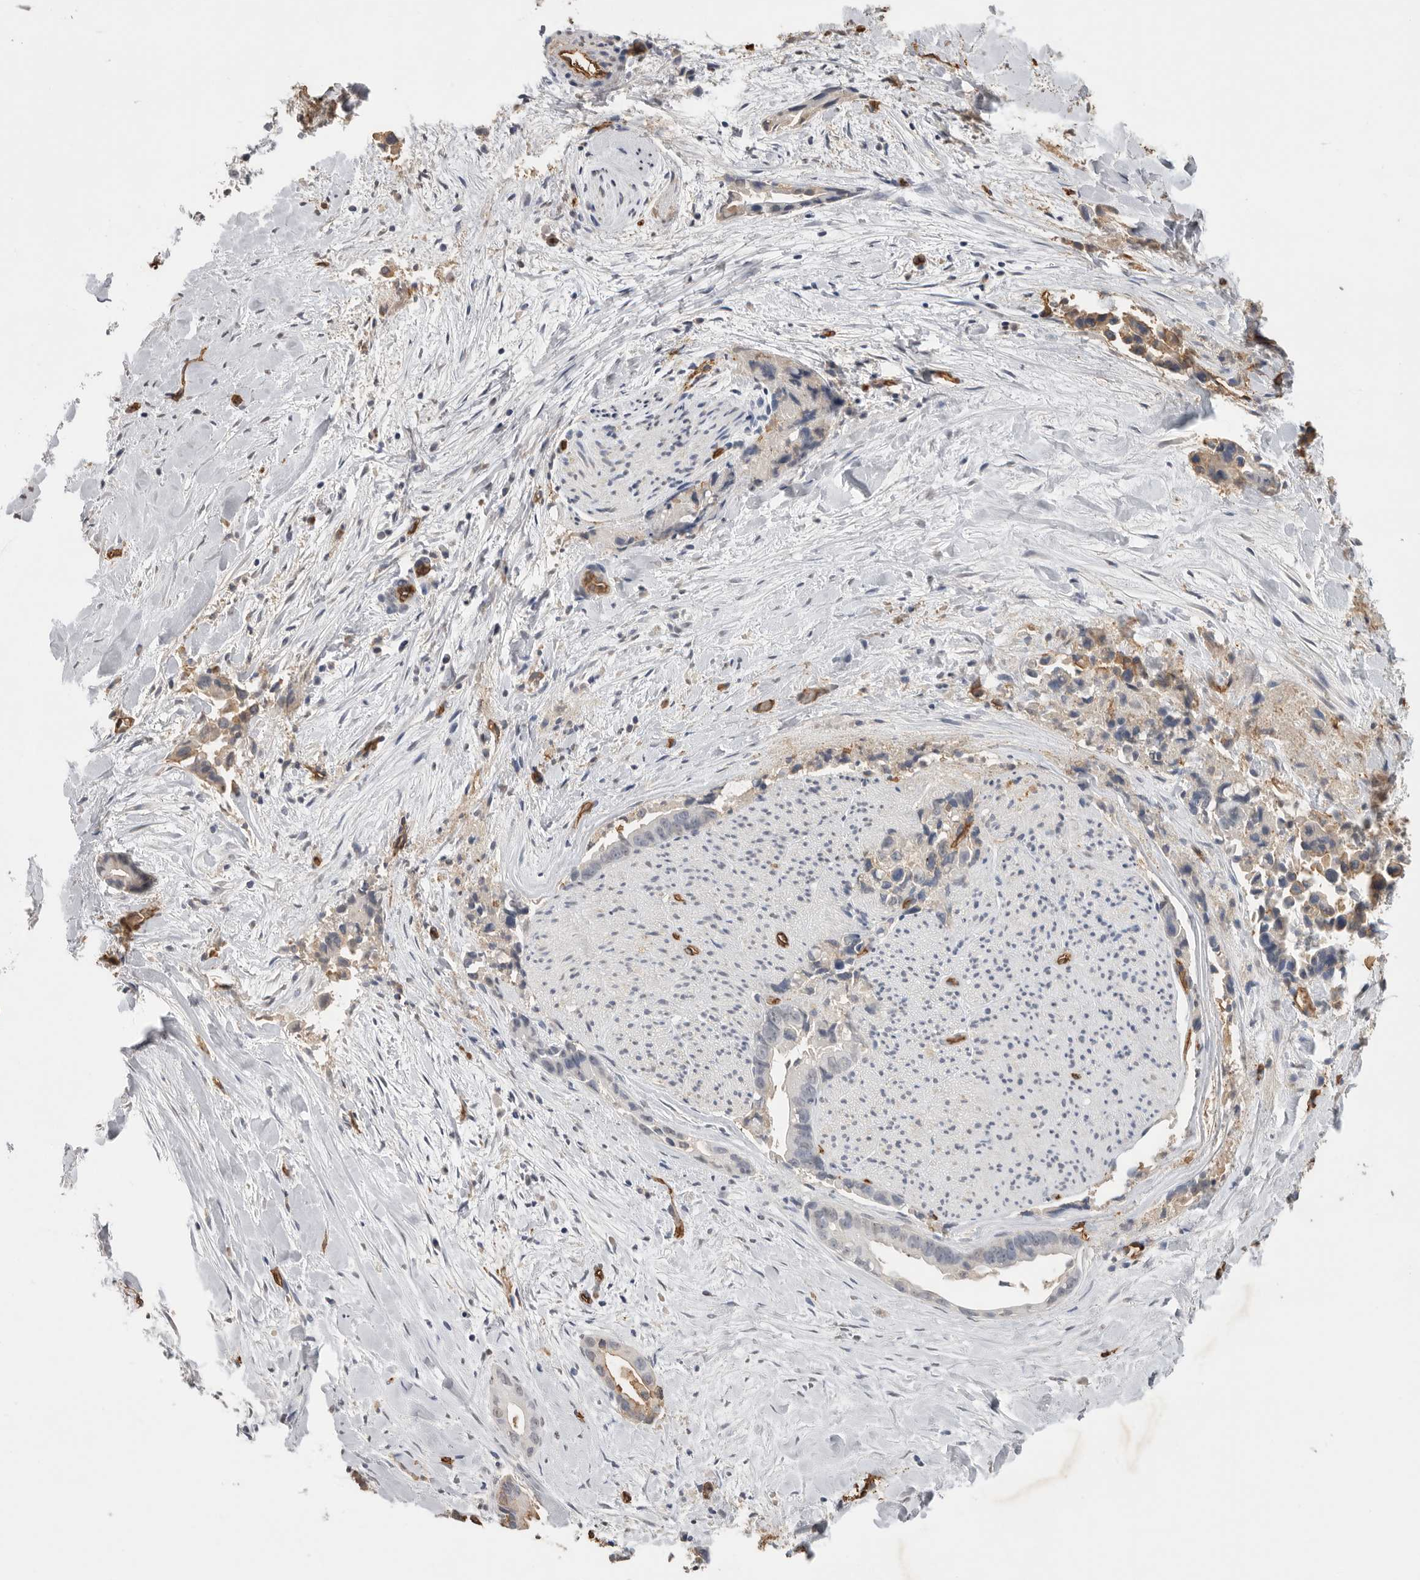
{"staining": {"intensity": "negative", "quantity": "none", "location": "none"}, "tissue": "liver cancer", "cell_type": "Tumor cells", "image_type": "cancer", "snomed": [{"axis": "morphology", "description": "Cholangiocarcinoma"}, {"axis": "topography", "description": "Liver"}], "caption": "Immunohistochemistry (IHC) of human liver cancer (cholangiocarcinoma) demonstrates no staining in tumor cells.", "gene": "IL27", "patient": {"sex": "female", "age": 55}}